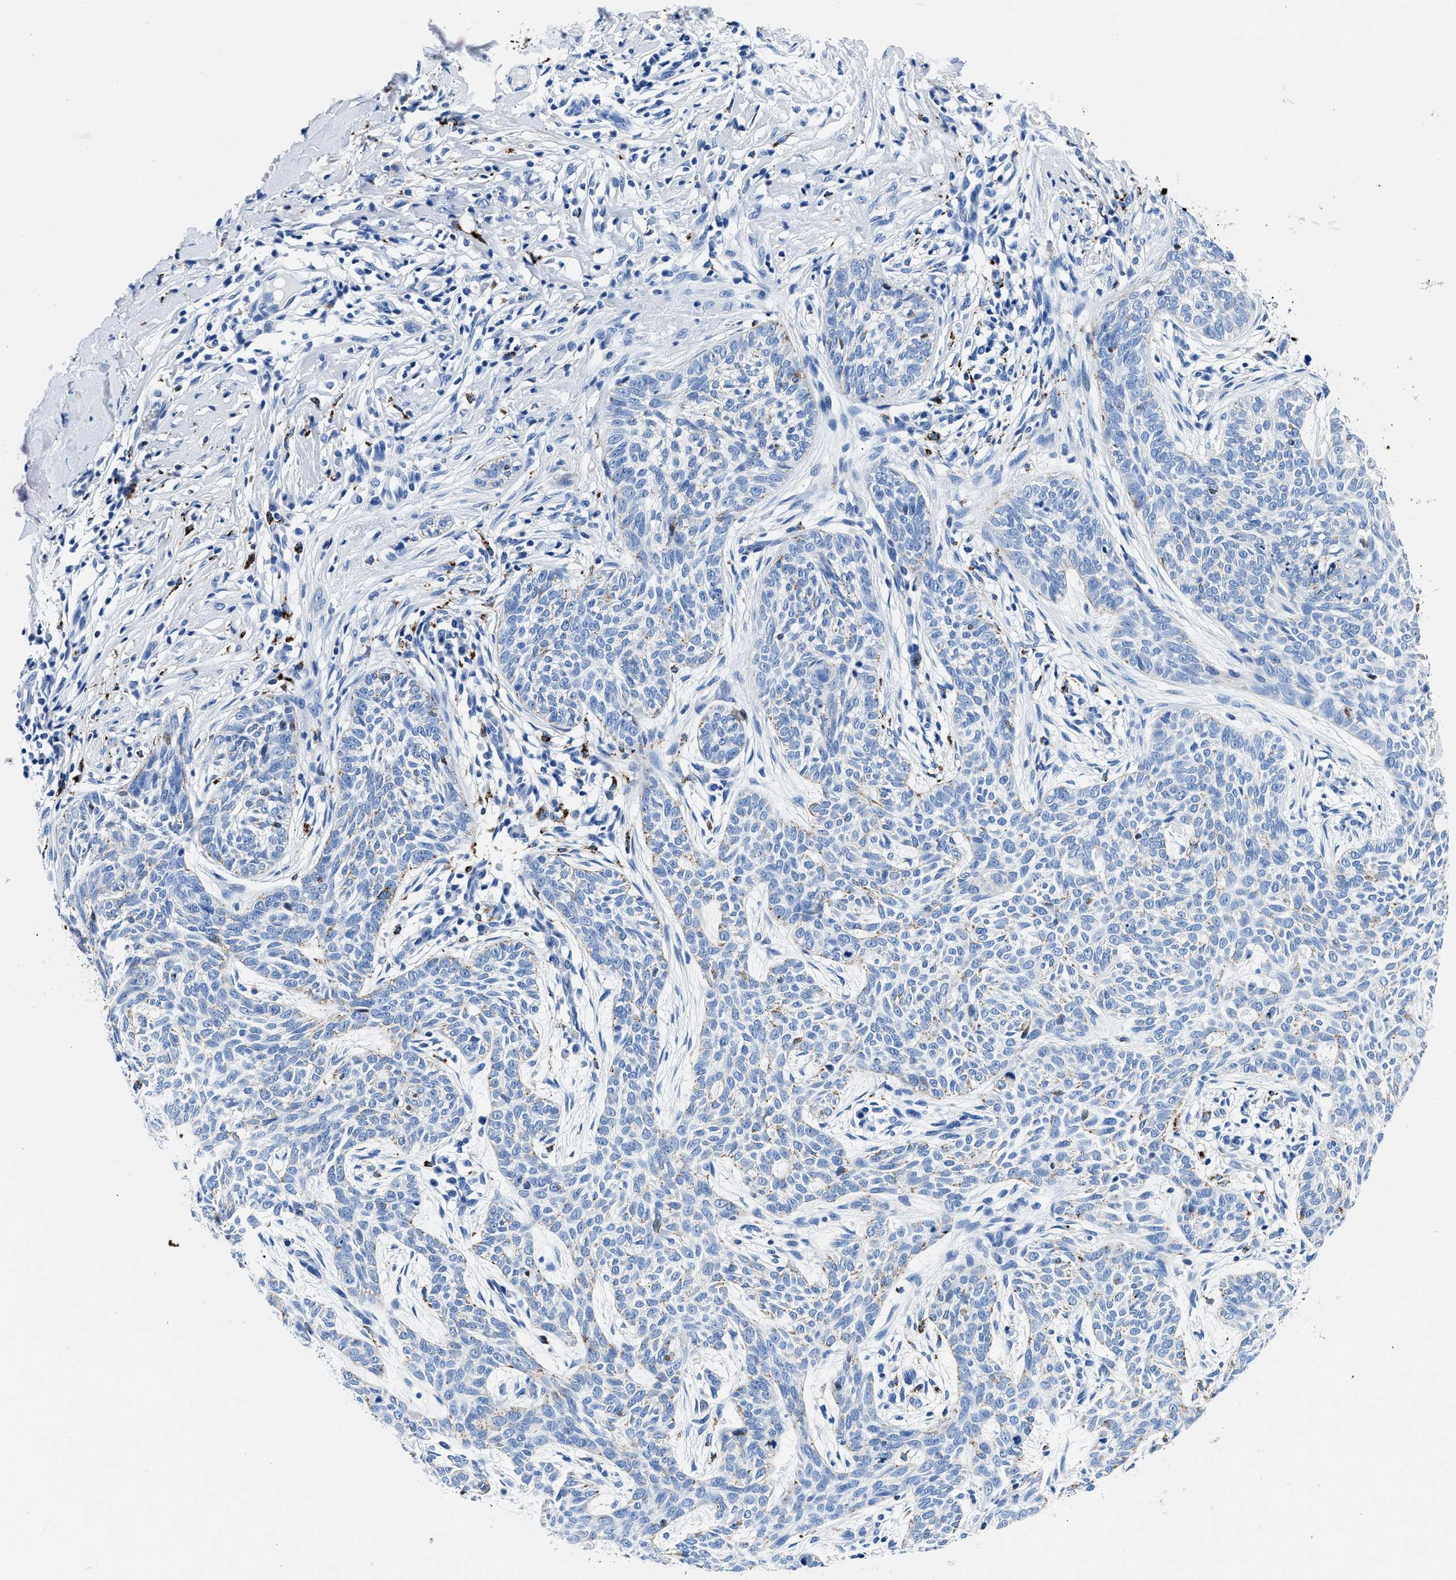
{"staining": {"intensity": "weak", "quantity": "<25%", "location": "cytoplasmic/membranous"}, "tissue": "skin cancer", "cell_type": "Tumor cells", "image_type": "cancer", "snomed": [{"axis": "morphology", "description": "Basal cell carcinoma"}, {"axis": "topography", "description": "Skin"}], "caption": "IHC histopathology image of neoplastic tissue: skin cancer (basal cell carcinoma) stained with DAB (3,3'-diaminobenzidine) shows no significant protein staining in tumor cells. (DAB (3,3'-diaminobenzidine) immunohistochemistry (IHC) visualized using brightfield microscopy, high magnification).", "gene": "OR14K1", "patient": {"sex": "female", "age": 59}}